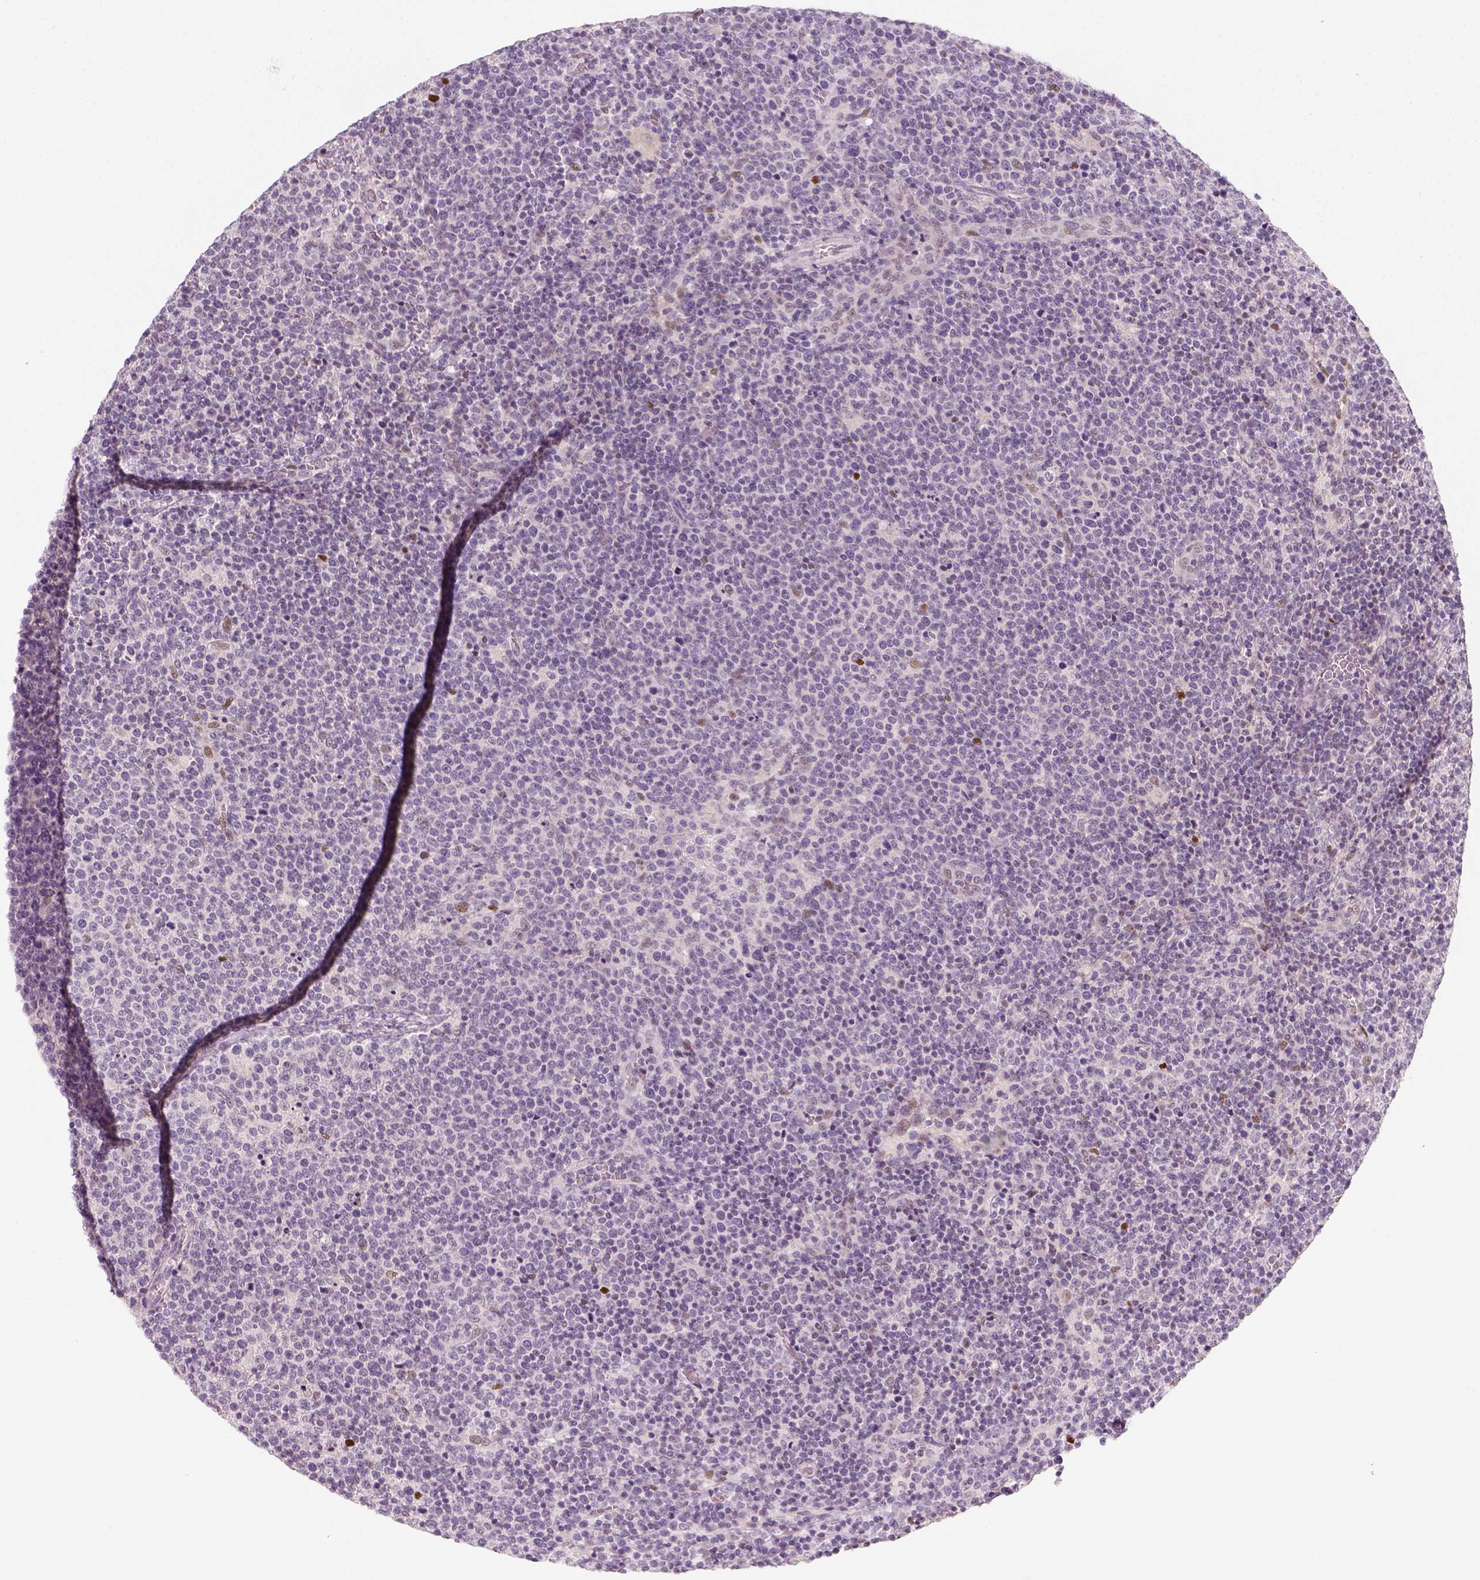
{"staining": {"intensity": "negative", "quantity": "none", "location": "none"}, "tissue": "lymphoma", "cell_type": "Tumor cells", "image_type": "cancer", "snomed": [{"axis": "morphology", "description": "Malignant lymphoma, non-Hodgkin's type, High grade"}, {"axis": "topography", "description": "Lymph node"}], "caption": "High power microscopy photomicrograph of an immunohistochemistry (IHC) photomicrograph of lymphoma, revealing no significant positivity in tumor cells.", "gene": "TP53", "patient": {"sex": "male", "age": 61}}